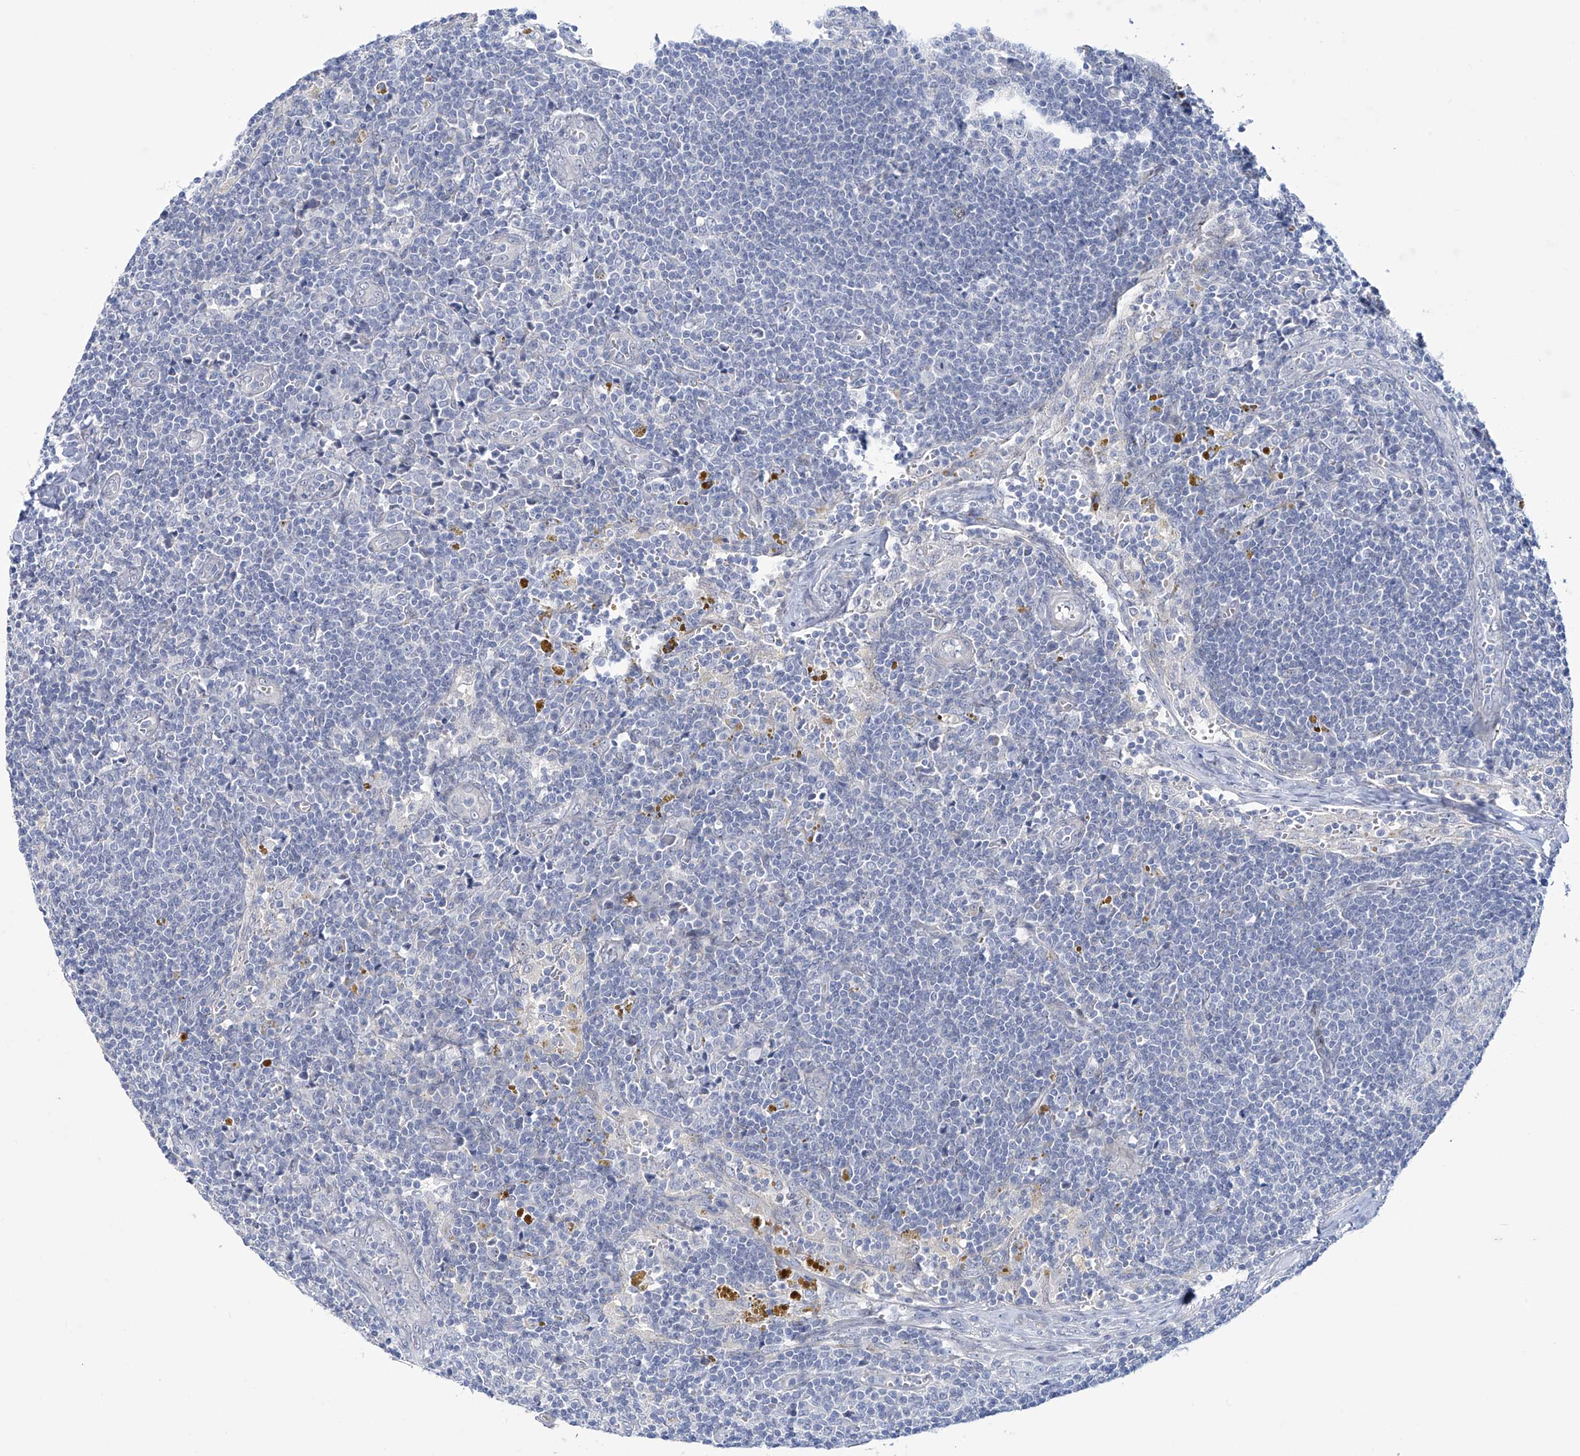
{"staining": {"intensity": "negative", "quantity": "none", "location": "none"}, "tissue": "lymph node", "cell_type": "Germinal center cells", "image_type": "normal", "snomed": [{"axis": "morphology", "description": "Normal tissue, NOS"}, {"axis": "morphology", "description": "Squamous cell carcinoma, metastatic, NOS"}, {"axis": "topography", "description": "Lymph node"}], "caption": "Protein analysis of normal lymph node shows no significant expression in germinal center cells. (Immunohistochemistry, brightfield microscopy, high magnification).", "gene": "TRIM60", "patient": {"sex": "male", "age": 73}}